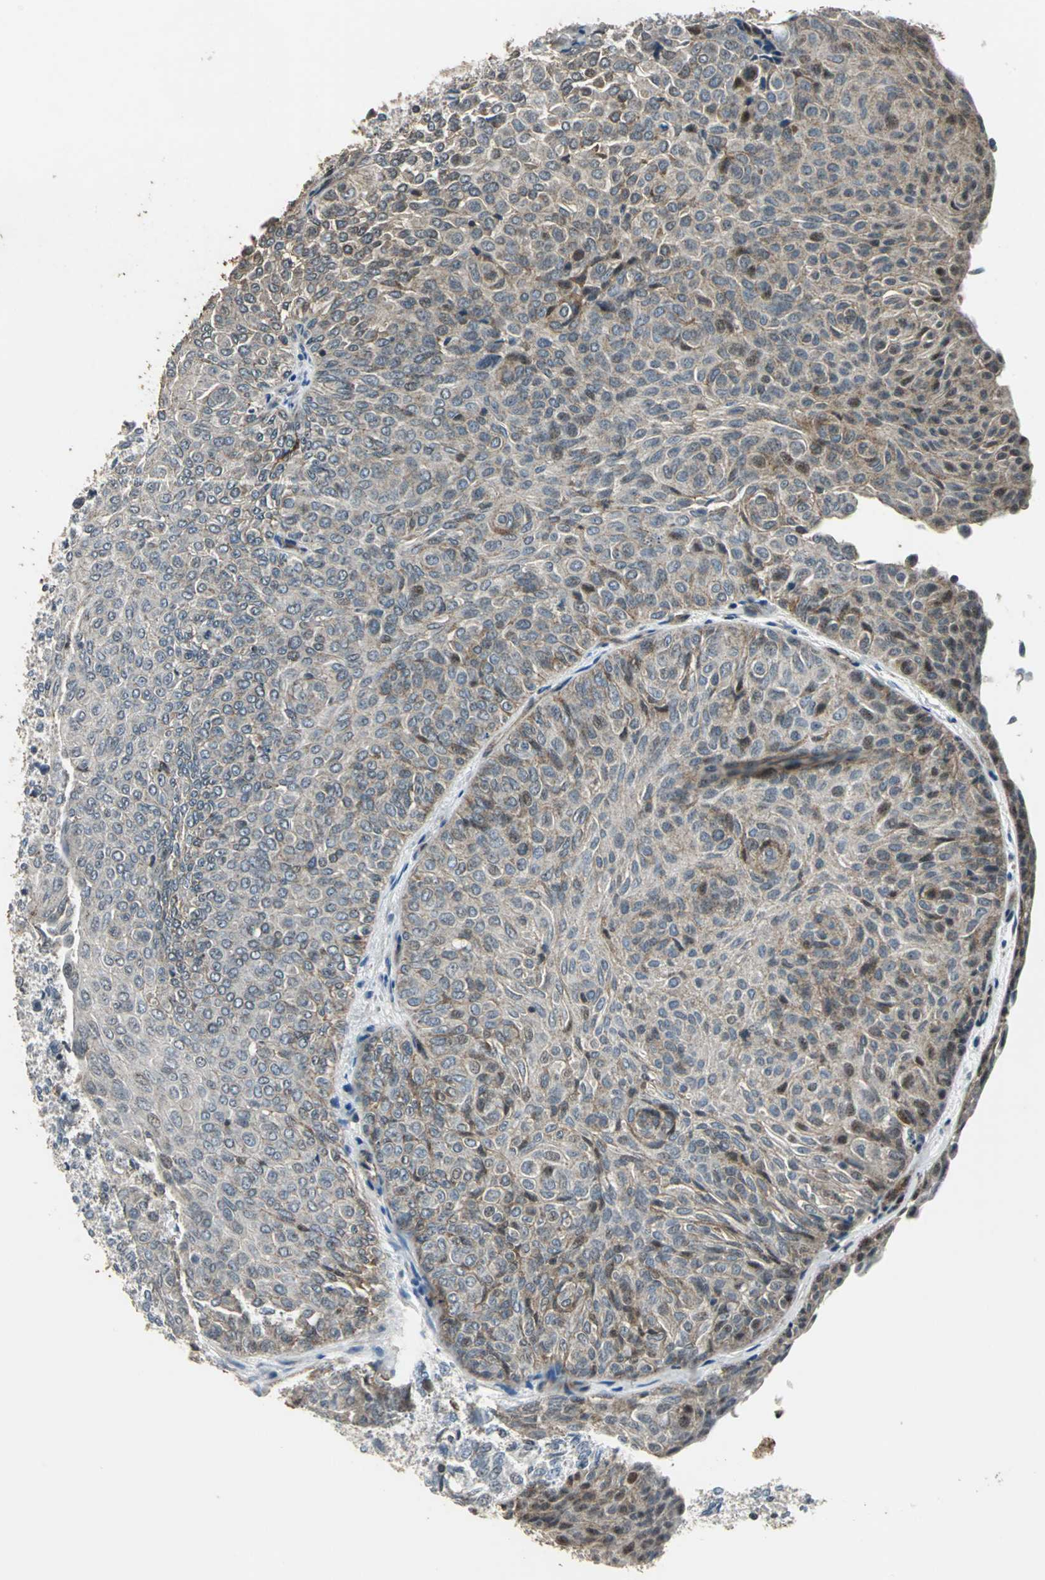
{"staining": {"intensity": "weak", "quantity": "25%-75%", "location": "cytoplasmic/membranous"}, "tissue": "urothelial cancer", "cell_type": "Tumor cells", "image_type": "cancer", "snomed": [{"axis": "morphology", "description": "Urothelial carcinoma, Low grade"}, {"axis": "topography", "description": "Urinary bladder"}], "caption": "There is low levels of weak cytoplasmic/membranous expression in tumor cells of urothelial cancer, as demonstrated by immunohistochemical staining (brown color).", "gene": "DNAJB4", "patient": {"sex": "male", "age": 78}}